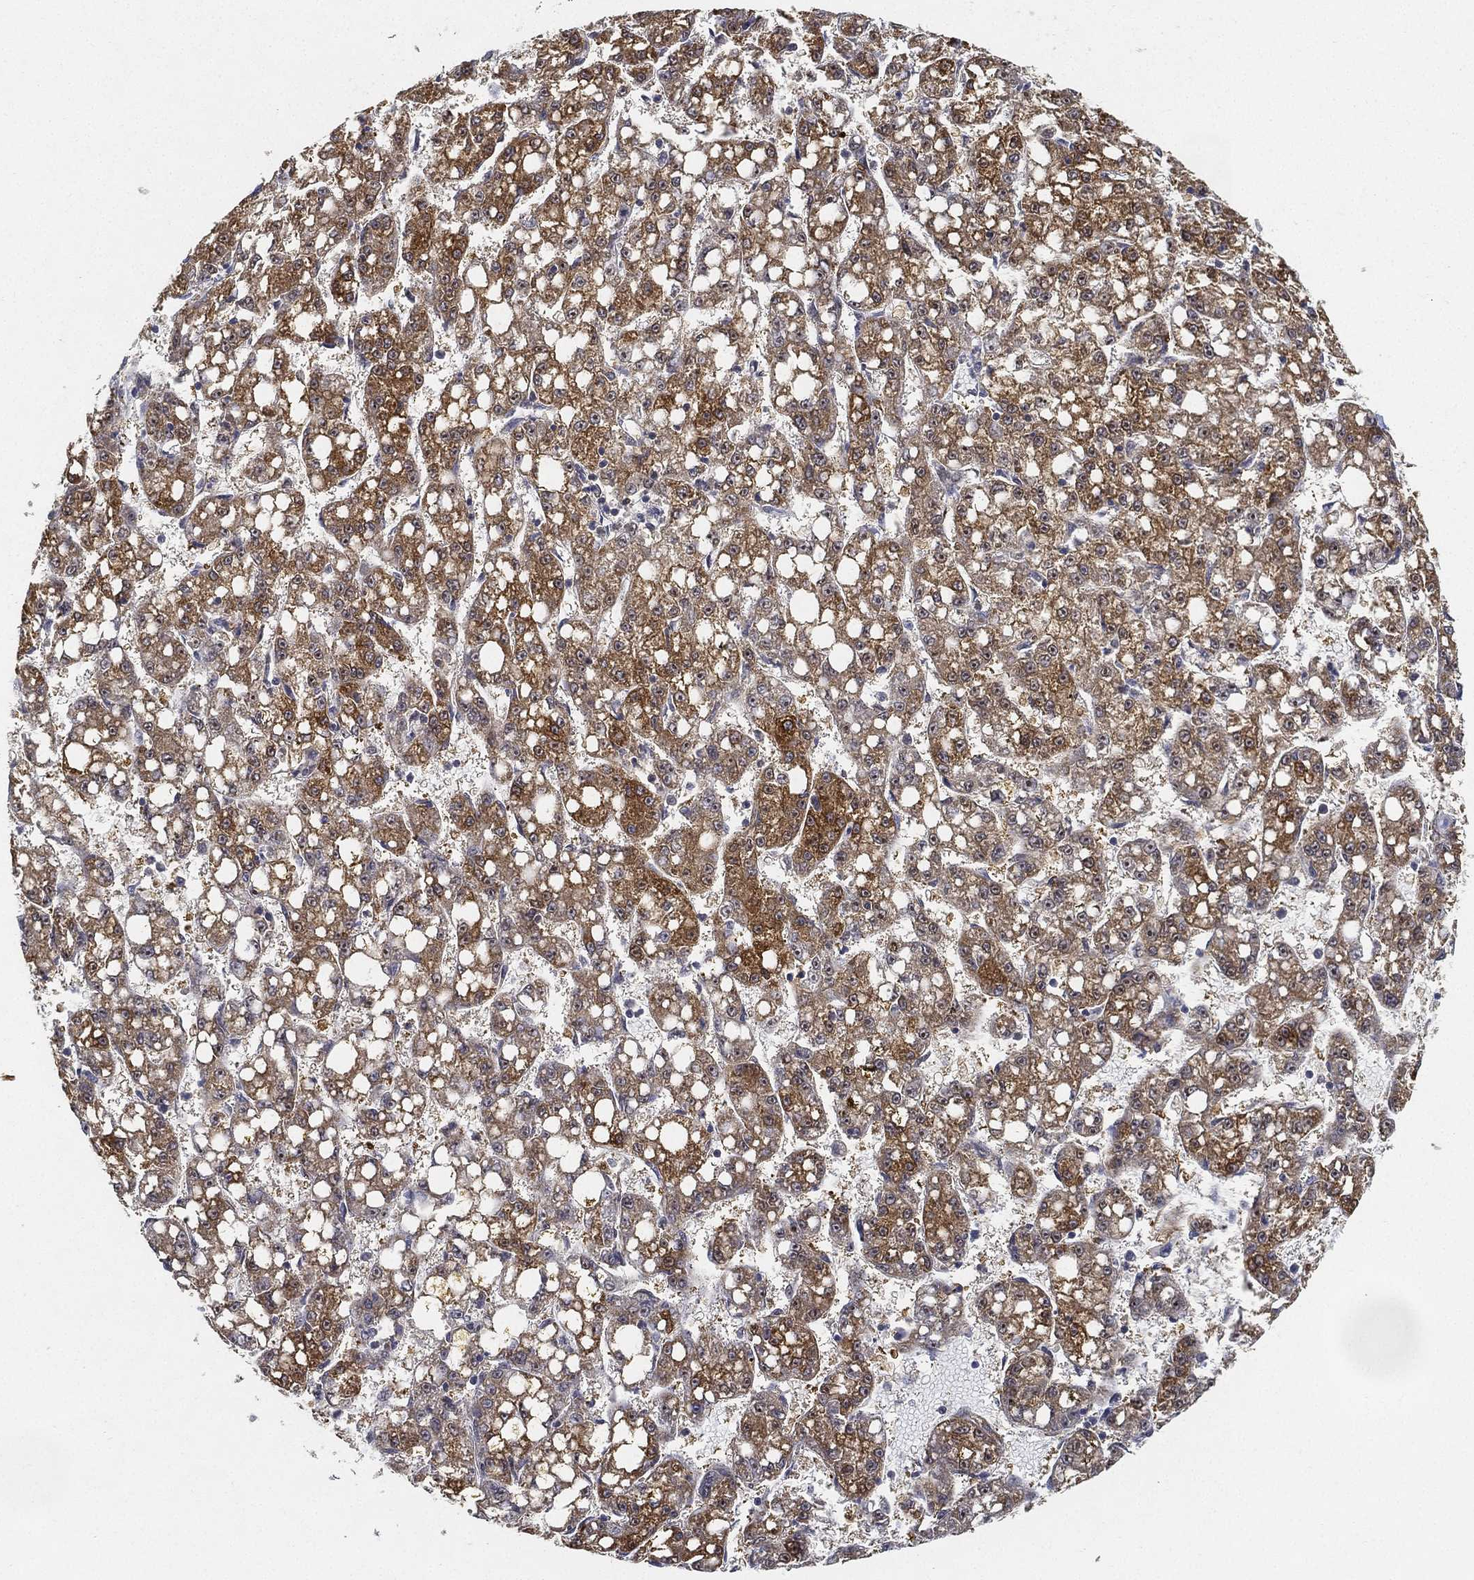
{"staining": {"intensity": "strong", "quantity": ">75%", "location": "cytoplasmic/membranous"}, "tissue": "liver cancer", "cell_type": "Tumor cells", "image_type": "cancer", "snomed": [{"axis": "morphology", "description": "Carcinoma, Hepatocellular, NOS"}, {"axis": "topography", "description": "Liver"}], "caption": "Approximately >75% of tumor cells in hepatocellular carcinoma (liver) show strong cytoplasmic/membranous protein expression as visualized by brown immunohistochemical staining.", "gene": "PPP1R16B", "patient": {"sex": "female", "age": 65}}